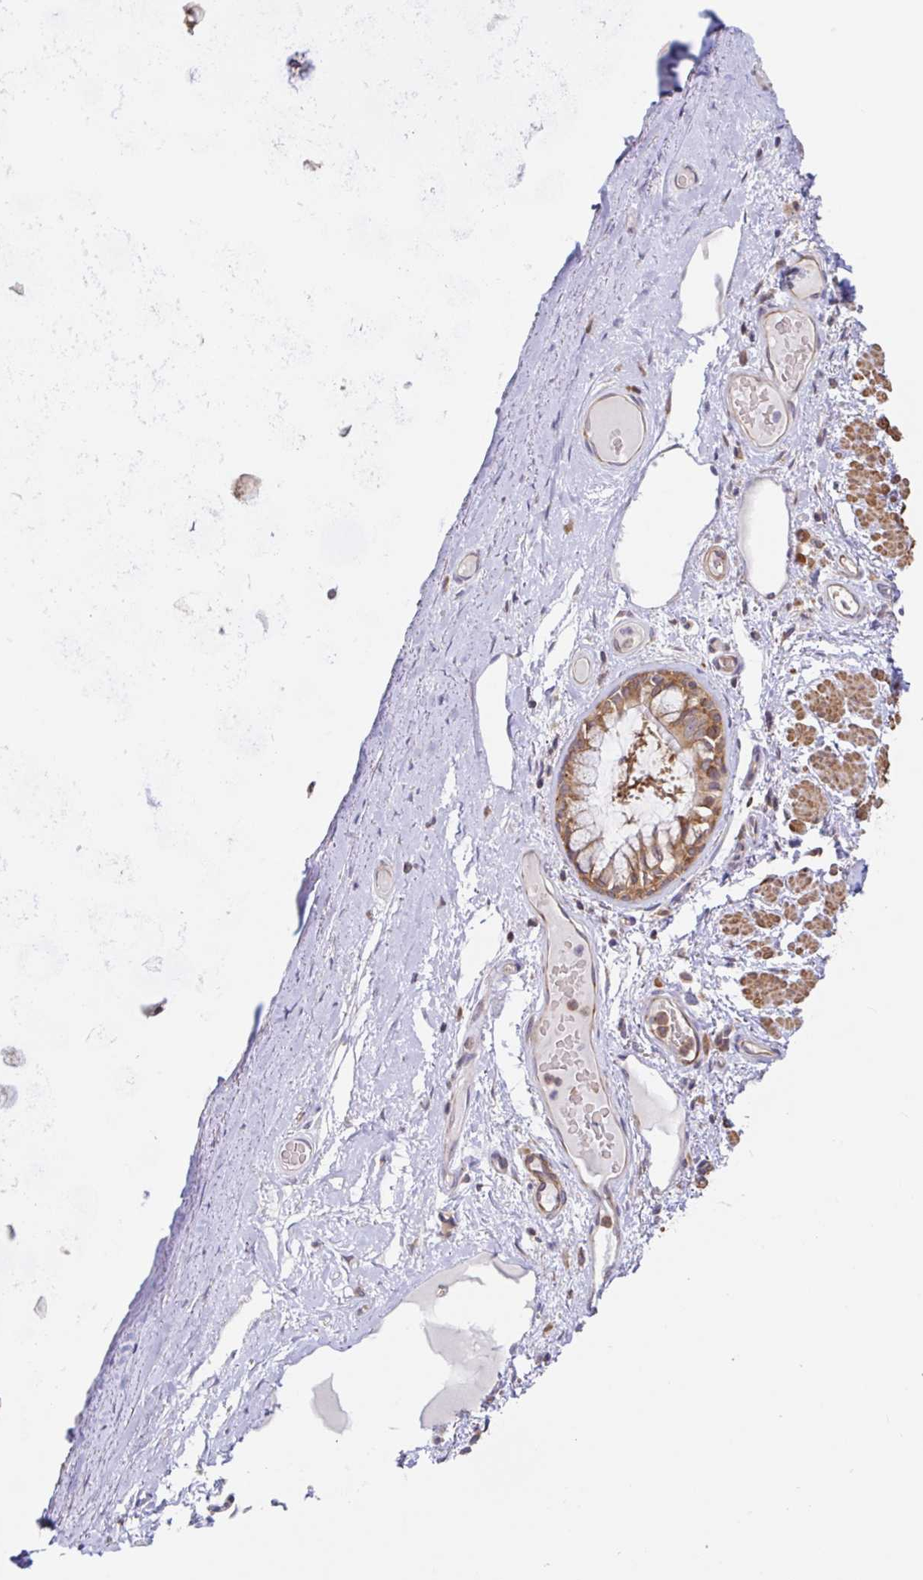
{"staining": {"intensity": "negative", "quantity": "none", "location": "none"}, "tissue": "adipose tissue", "cell_type": "Adipocytes", "image_type": "normal", "snomed": [{"axis": "morphology", "description": "Normal tissue, NOS"}, {"axis": "topography", "description": "Cartilage tissue"}, {"axis": "topography", "description": "Bronchus"}], "caption": "Image shows no significant protein expression in adipocytes of benign adipose tissue.", "gene": "LARP1", "patient": {"sex": "male", "age": 64}}